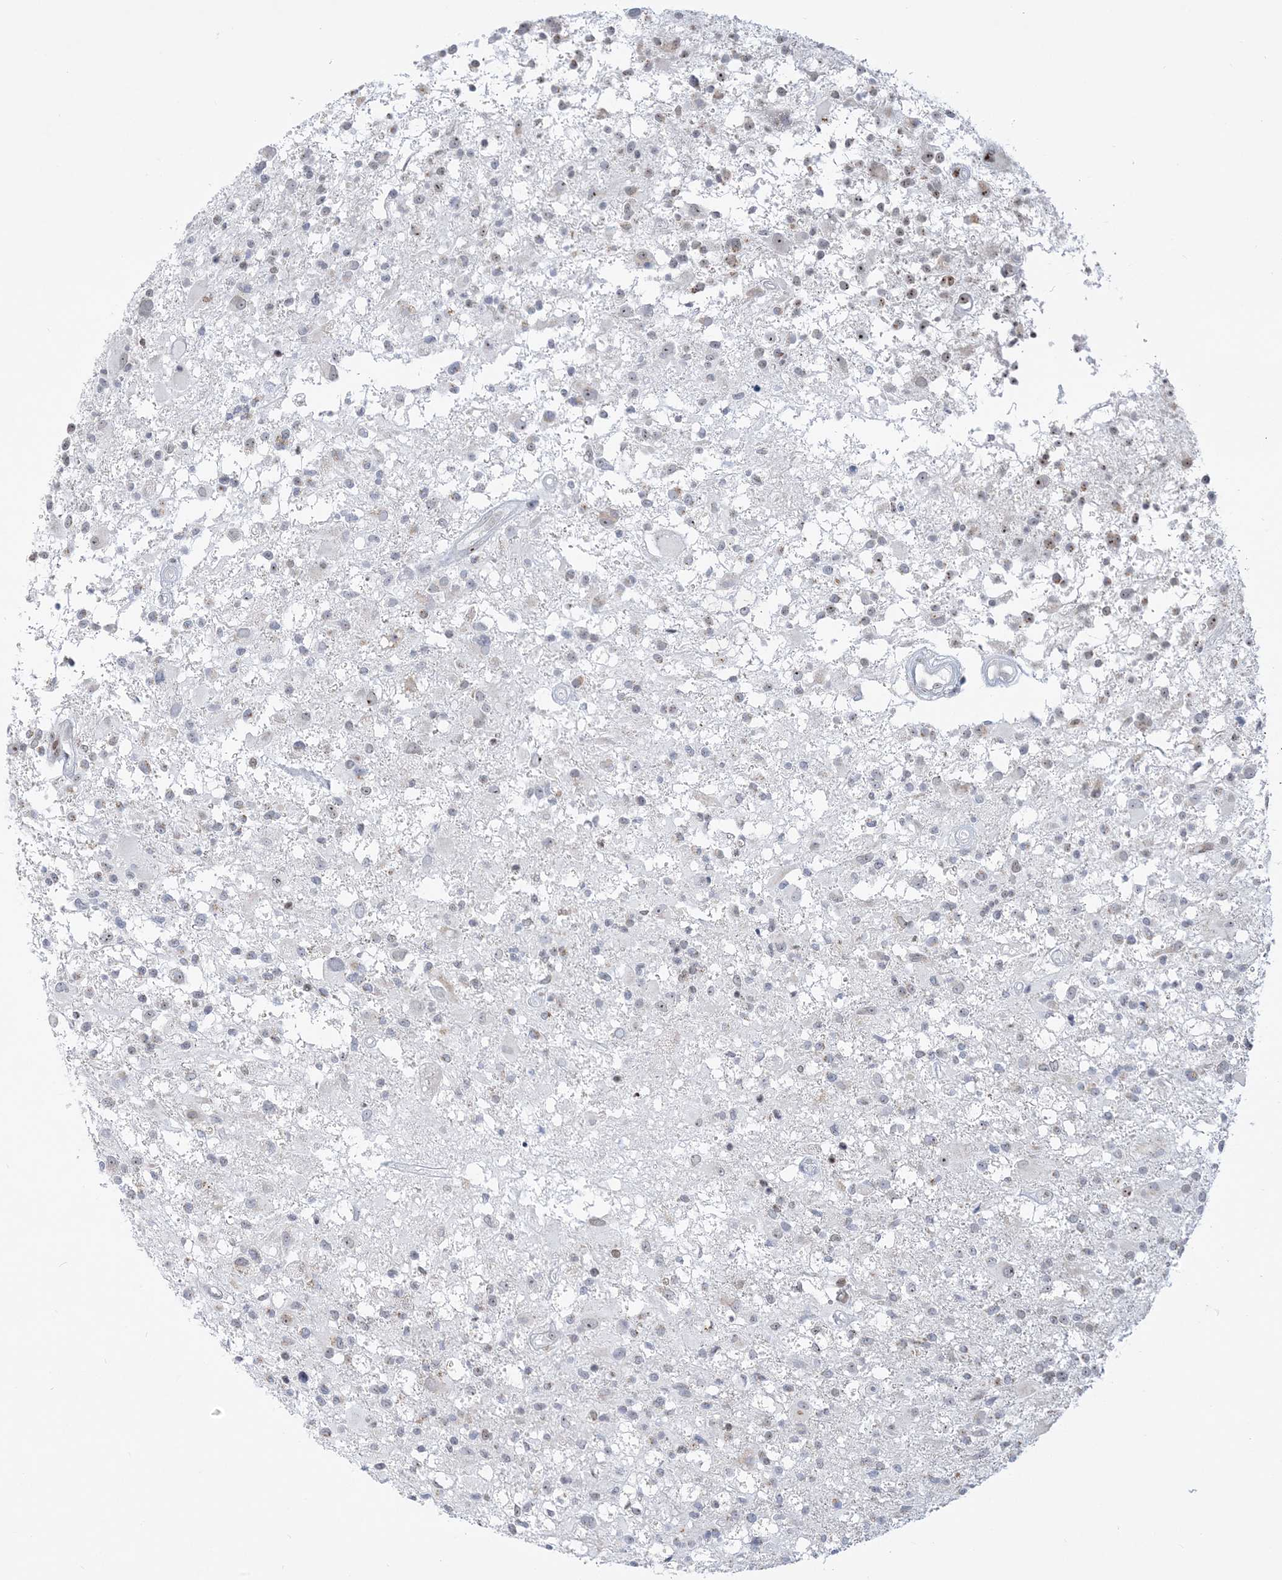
{"staining": {"intensity": "moderate", "quantity": "<25%", "location": "nuclear"}, "tissue": "glioma", "cell_type": "Tumor cells", "image_type": "cancer", "snomed": [{"axis": "morphology", "description": "Glioma, malignant, High grade"}, {"axis": "morphology", "description": "Glioblastoma, NOS"}, {"axis": "topography", "description": "Brain"}], "caption": "Moderate nuclear protein staining is present in about <25% of tumor cells in glioblastoma. (DAB (3,3'-diaminobenzidine) IHC with brightfield microscopy, high magnification).", "gene": "DDX21", "patient": {"sex": "male", "age": 60}}